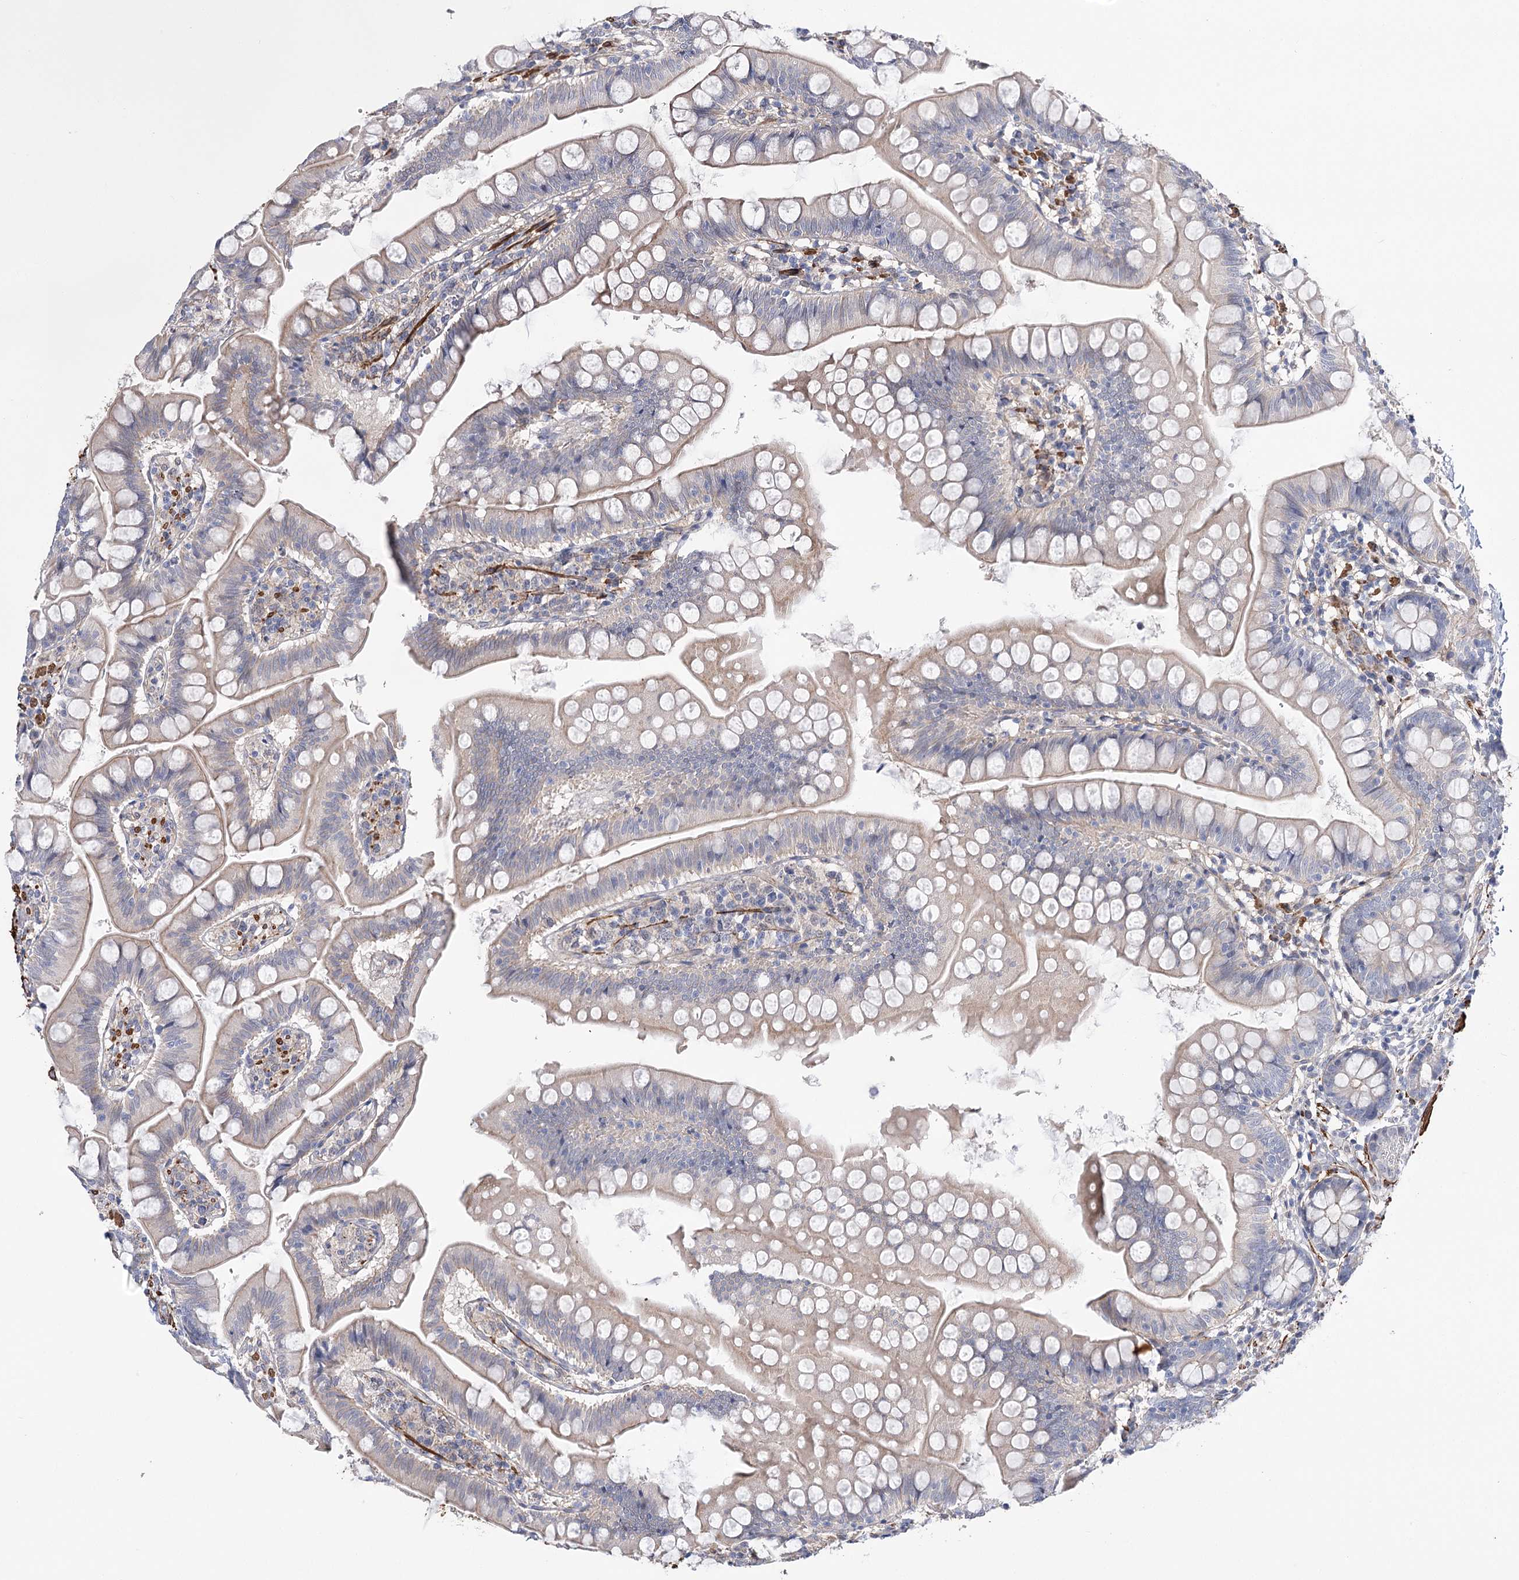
{"staining": {"intensity": "weak", "quantity": "<25%", "location": "cytoplasmic/membranous"}, "tissue": "small intestine", "cell_type": "Glandular cells", "image_type": "normal", "snomed": [{"axis": "morphology", "description": "Normal tissue, NOS"}, {"axis": "topography", "description": "Small intestine"}], "caption": "DAB (3,3'-diaminobenzidine) immunohistochemical staining of normal small intestine shows no significant staining in glandular cells. (Stains: DAB (3,3'-diaminobenzidine) immunohistochemistry (IHC) with hematoxylin counter stain, Microscopy: brightfield microscopy at high magnification).", "gene": "WASHC3", "patient": {"sex": "male", "age": 7}}